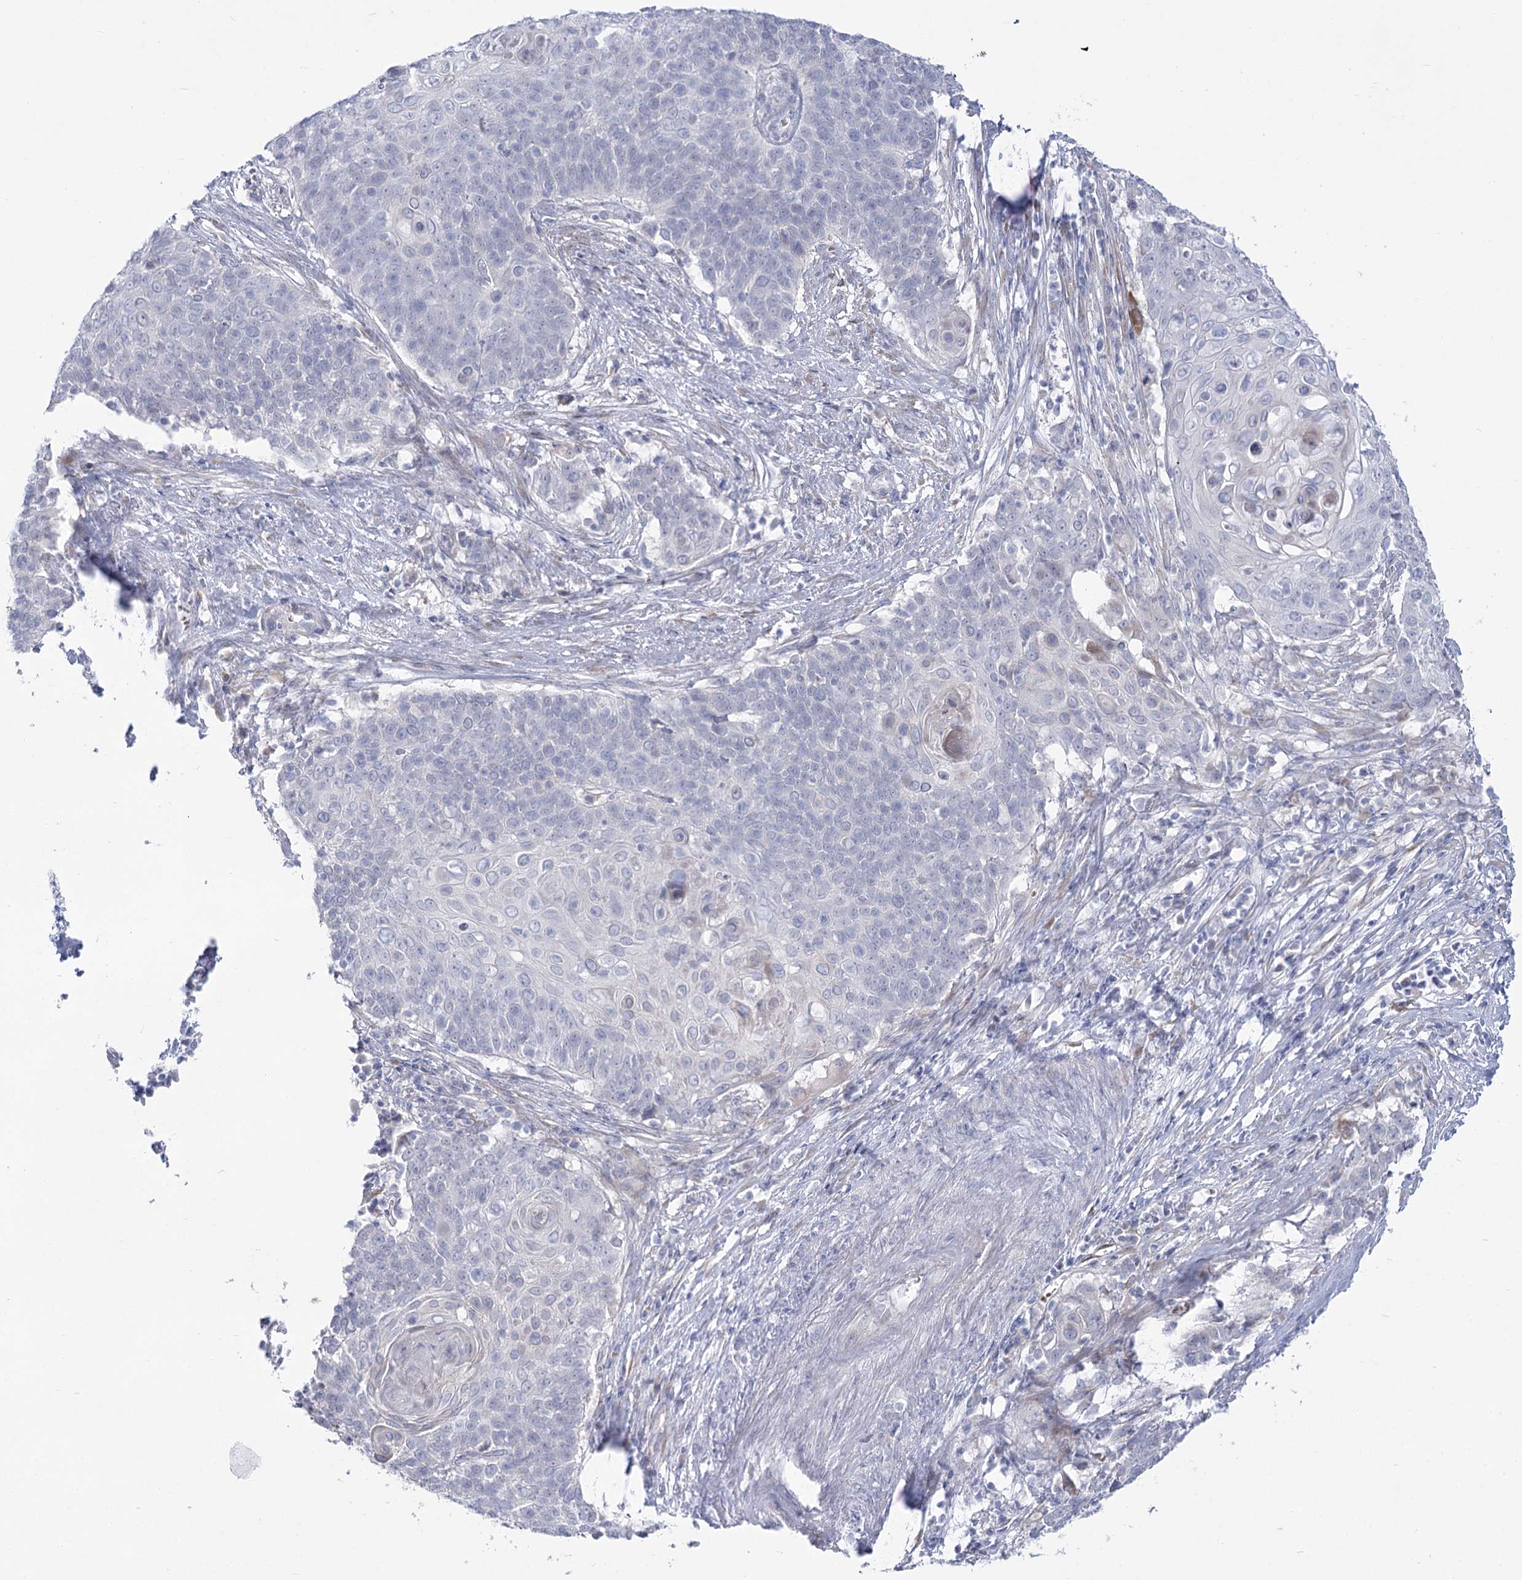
{"staining": {"intensity": "negative", "quantity": "none", "location": "none"}, "tissue": "cervical cancer", "cell_type": "Tumor cells", "image_type": "cancer", "snomed": [{"axis": "morphology", "description": "Squamous cell carcinoma, NOS"}, {"axis": "topography", "description": "Cervix"}], "caption": "The micrograph displays no significant positivity in tumor cells of squamous cell carcinoma (cervical).", "gene": "SIAE", "patient": {"sex": "female", "age": 39}}